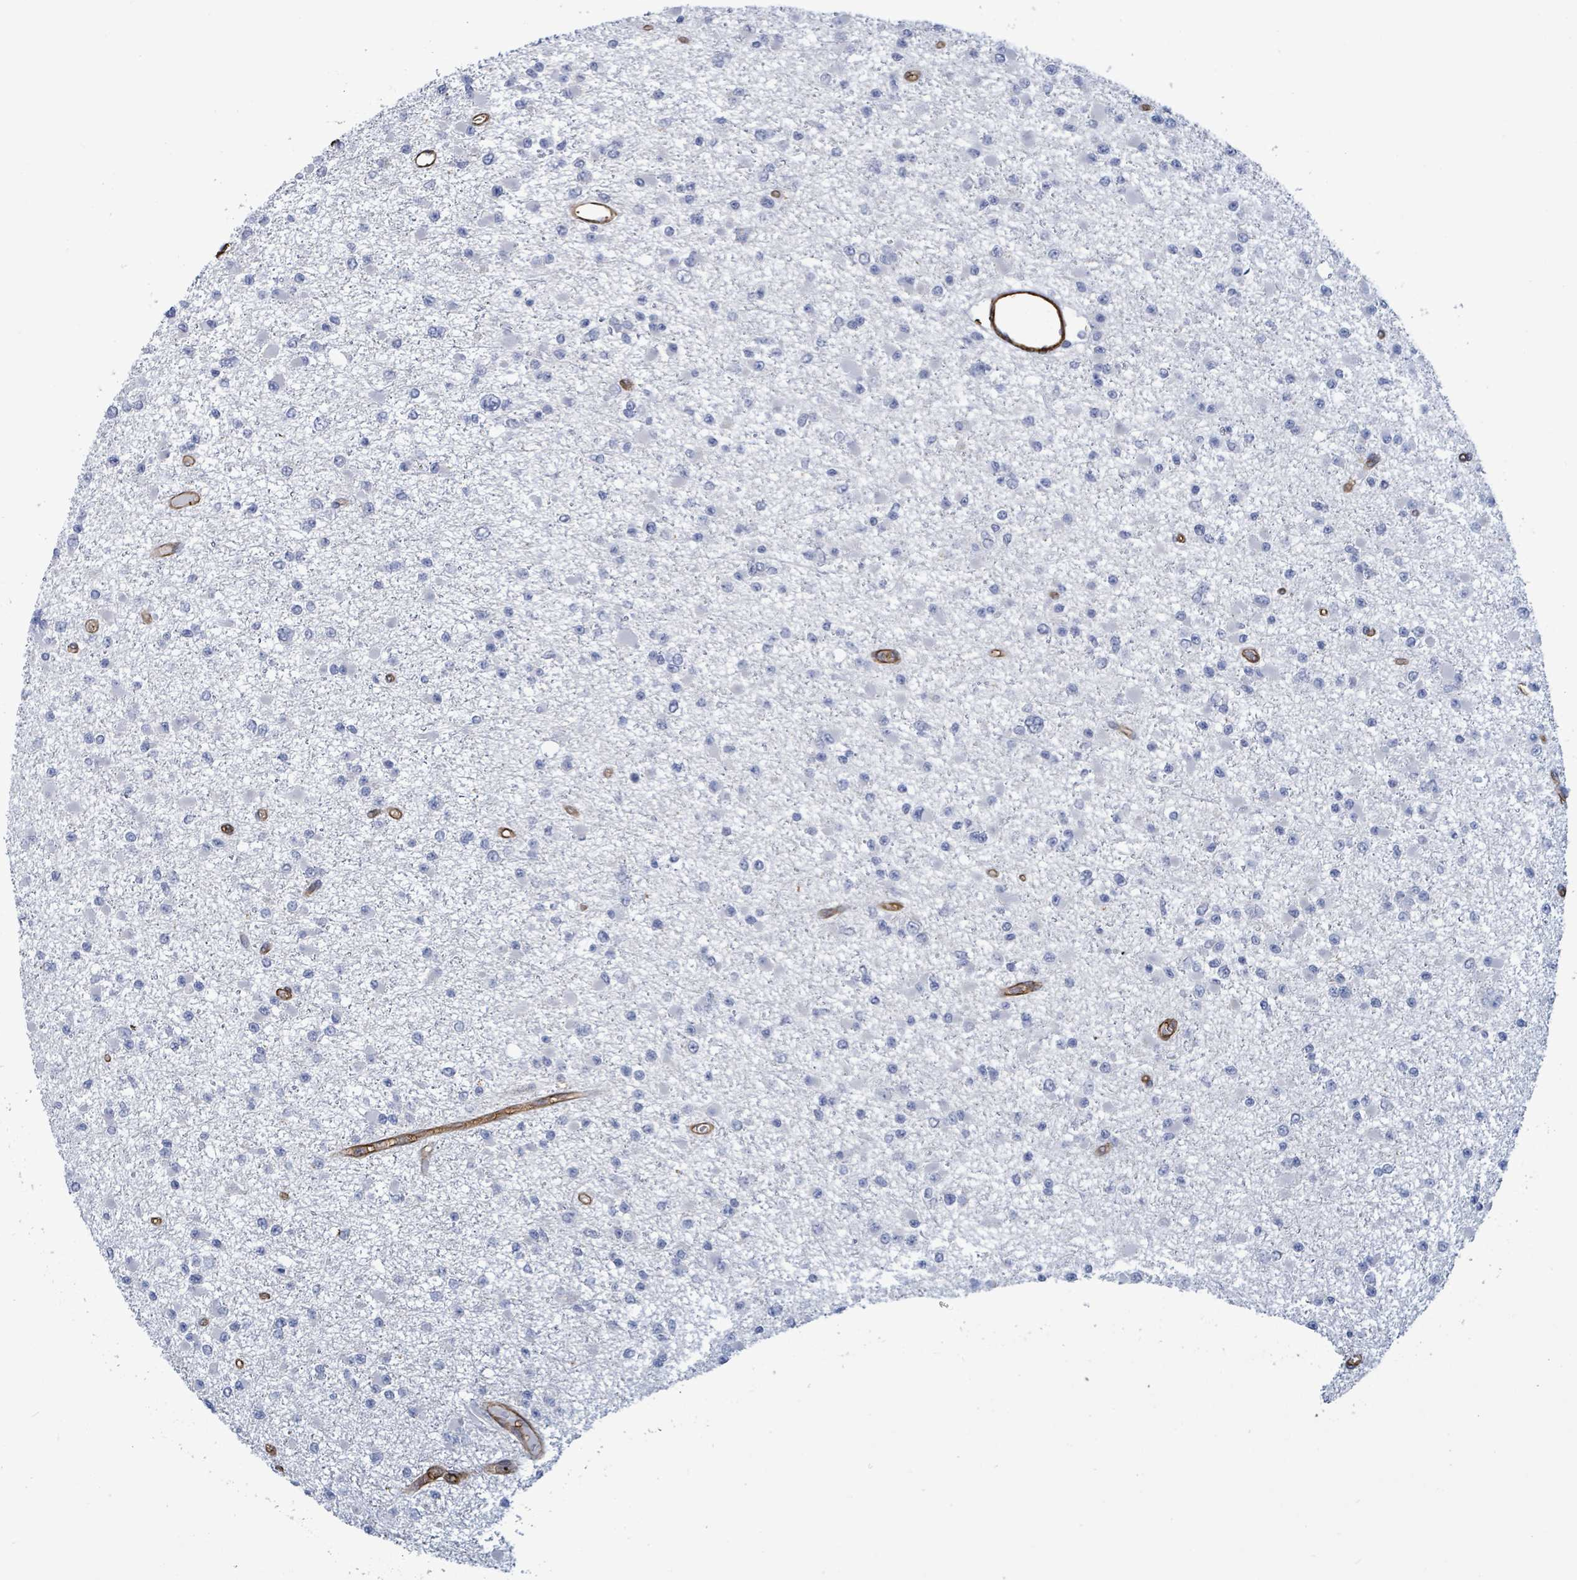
{"staining": {"intensity": "negative", "quantity": "none", "location": "none"}, "tissue": "glioma", "cell_type": "Tumor cells", "image_type": "cancer", "snomed": [{"axis": "morphology", "description": "Glioma, malignant, Low grade"}, {"axis": "topography", "description": "Brain"}], "caption": "Image shows no significant protein staining in tumor cells of low-grade glioma (malignant).", "gene": "PRKRIP1", "patient": {"sex": "female", "age": 22}}